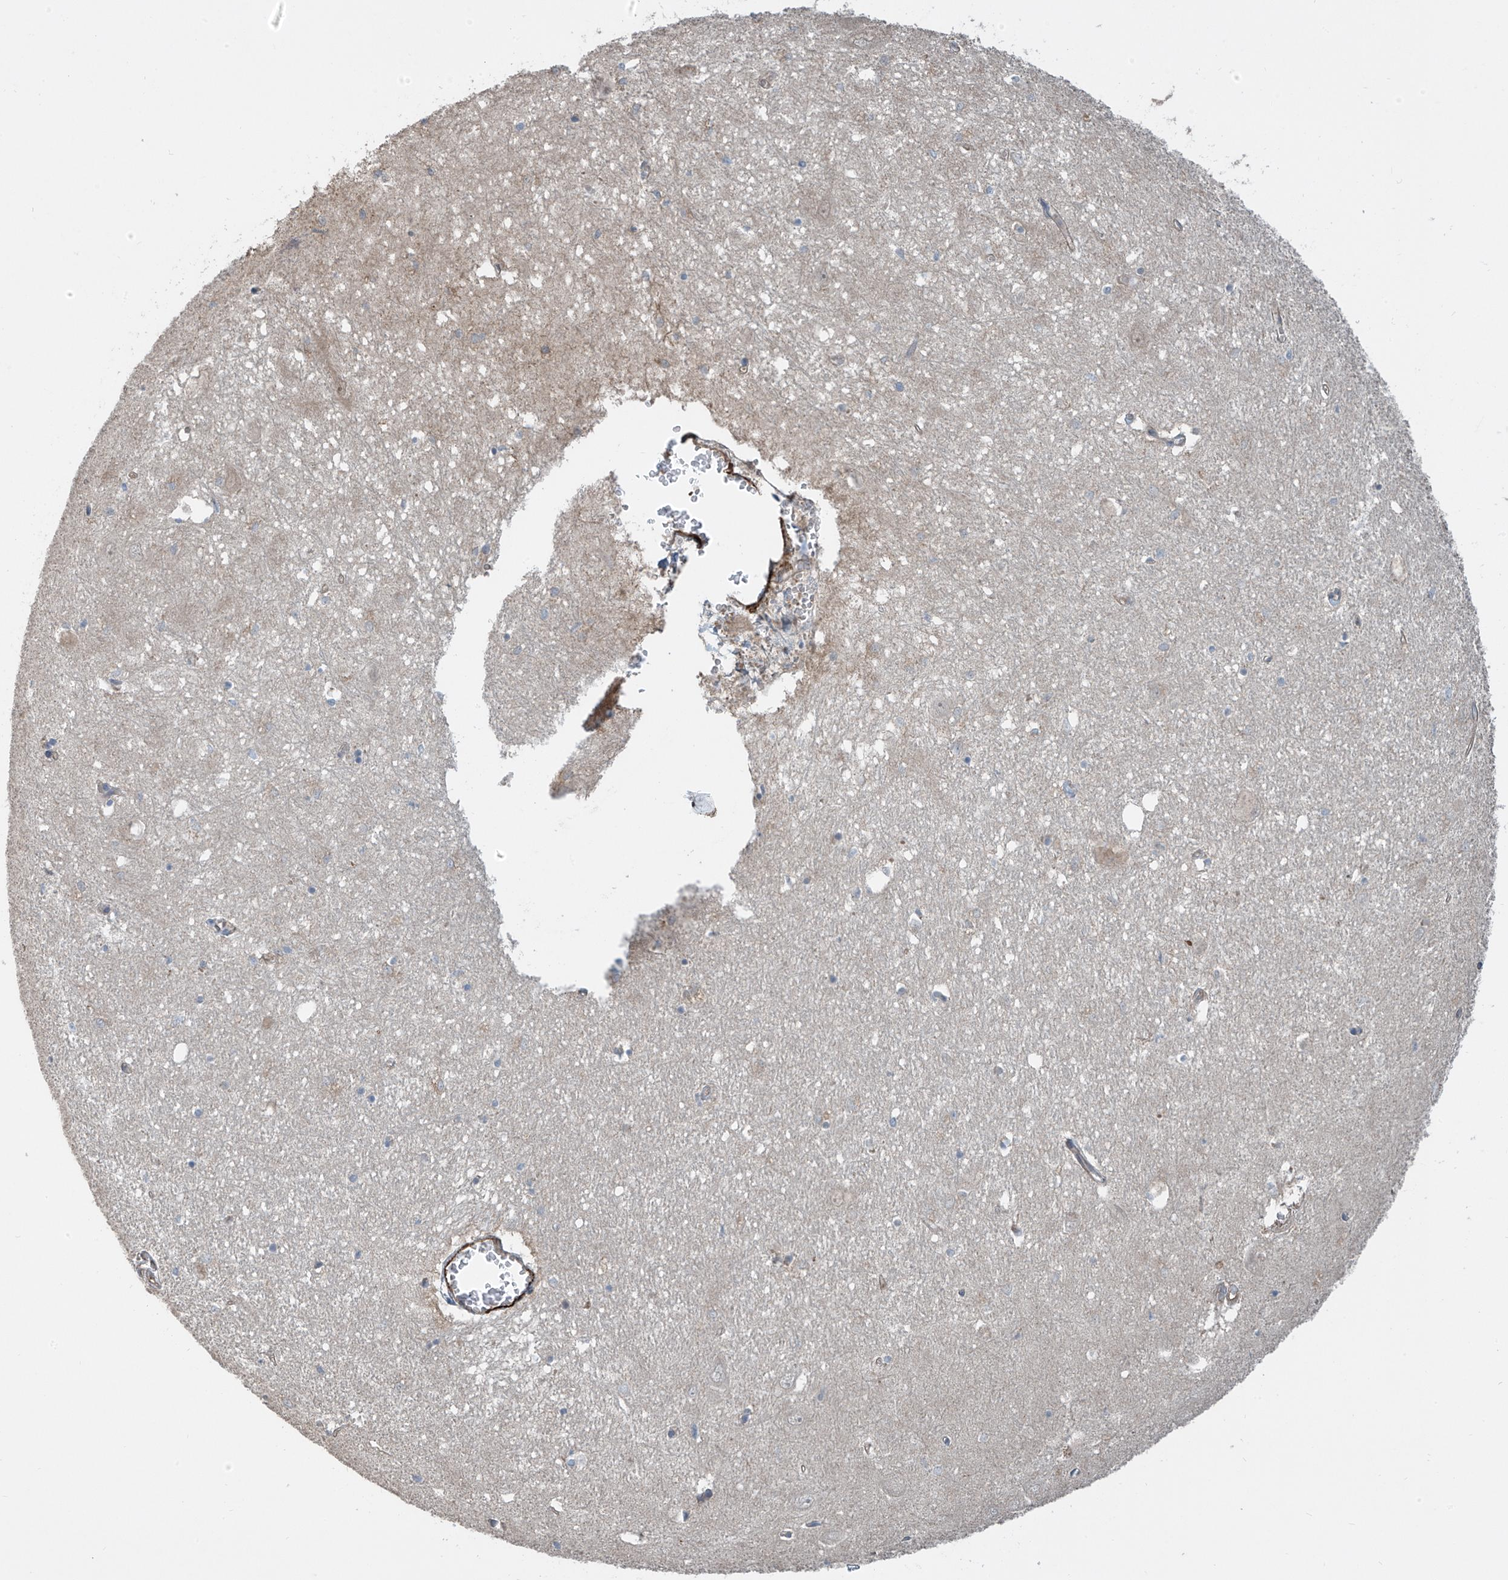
{"staining": {"intensity": "negative", "quantity": "none", "location": "none"}, "tissue": "hippocampus", "cell_type": "Glial cells", "image_type": "normal", "snomed": [{"axis": "morphology", "description": "Normal tissue, NOS"}, {"axis": "topography", "description": "Hippocampus"}], "caption": "Human hippocampus stained for a protein using IHC demonstrates no positivity in glial cells.", "gene": "SH3BGRL3", "patient": {"sex": "female", "age": 64}}